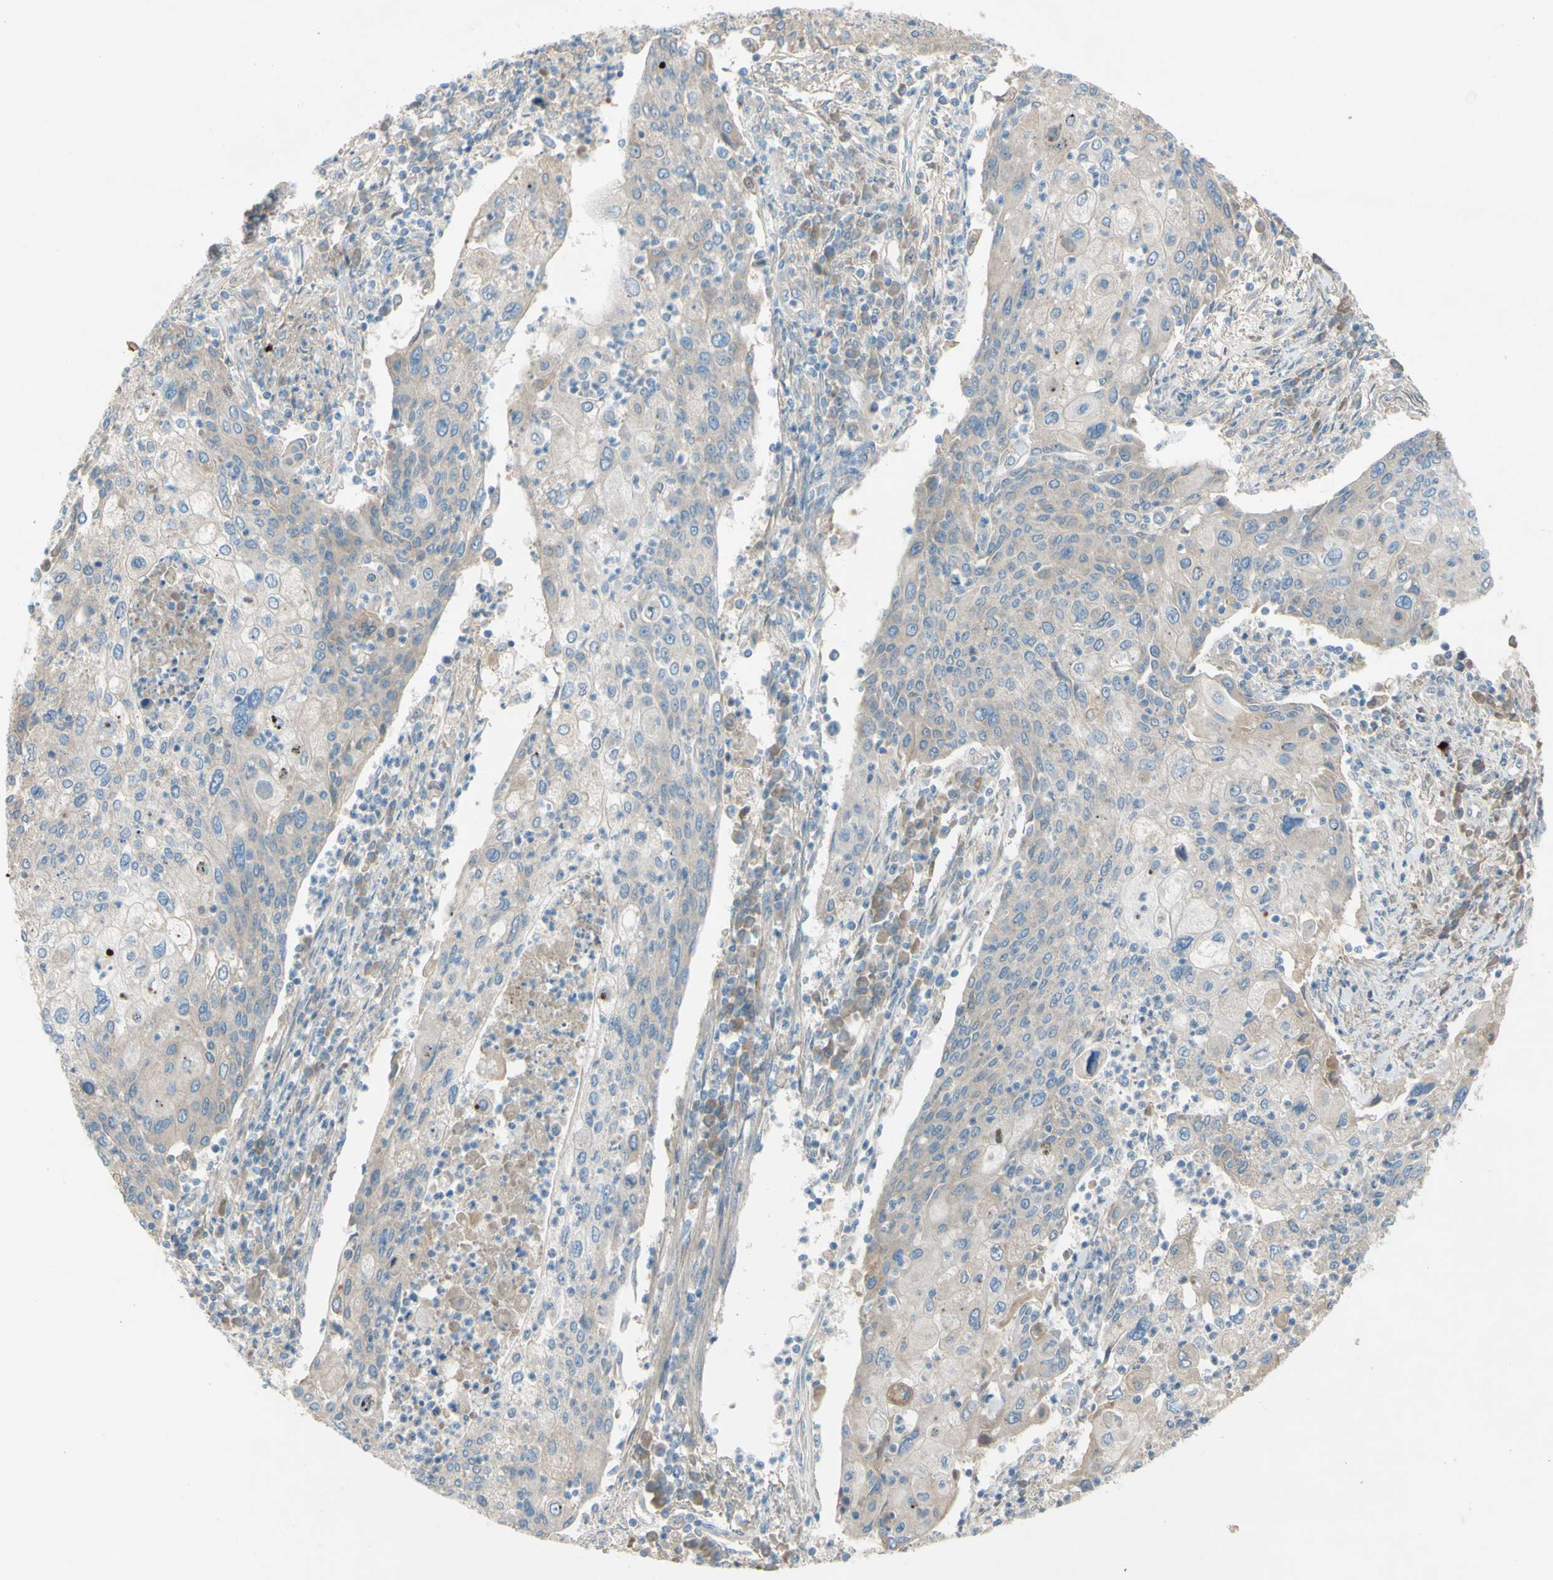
{"staining": {"intensity": "weak", "quantity": "<25%", "location": "cytoplasmic/membranous"}, "tissue": "cervical cancer", "cell_type": "Tumor cells", "image_type": "cancer", "snomed": [{"axis": "morphology", "description": "Squamous cell carcinoma, NOS"}, {"axis": "topography", "description": "Cervix"}], "caption": "Human cervical squamous cell carcinoma stained for a protein using IHC reveals no expression in tumor cells.", "gene": "ATRN", "patient": {"sex": "female", "age": 40}}